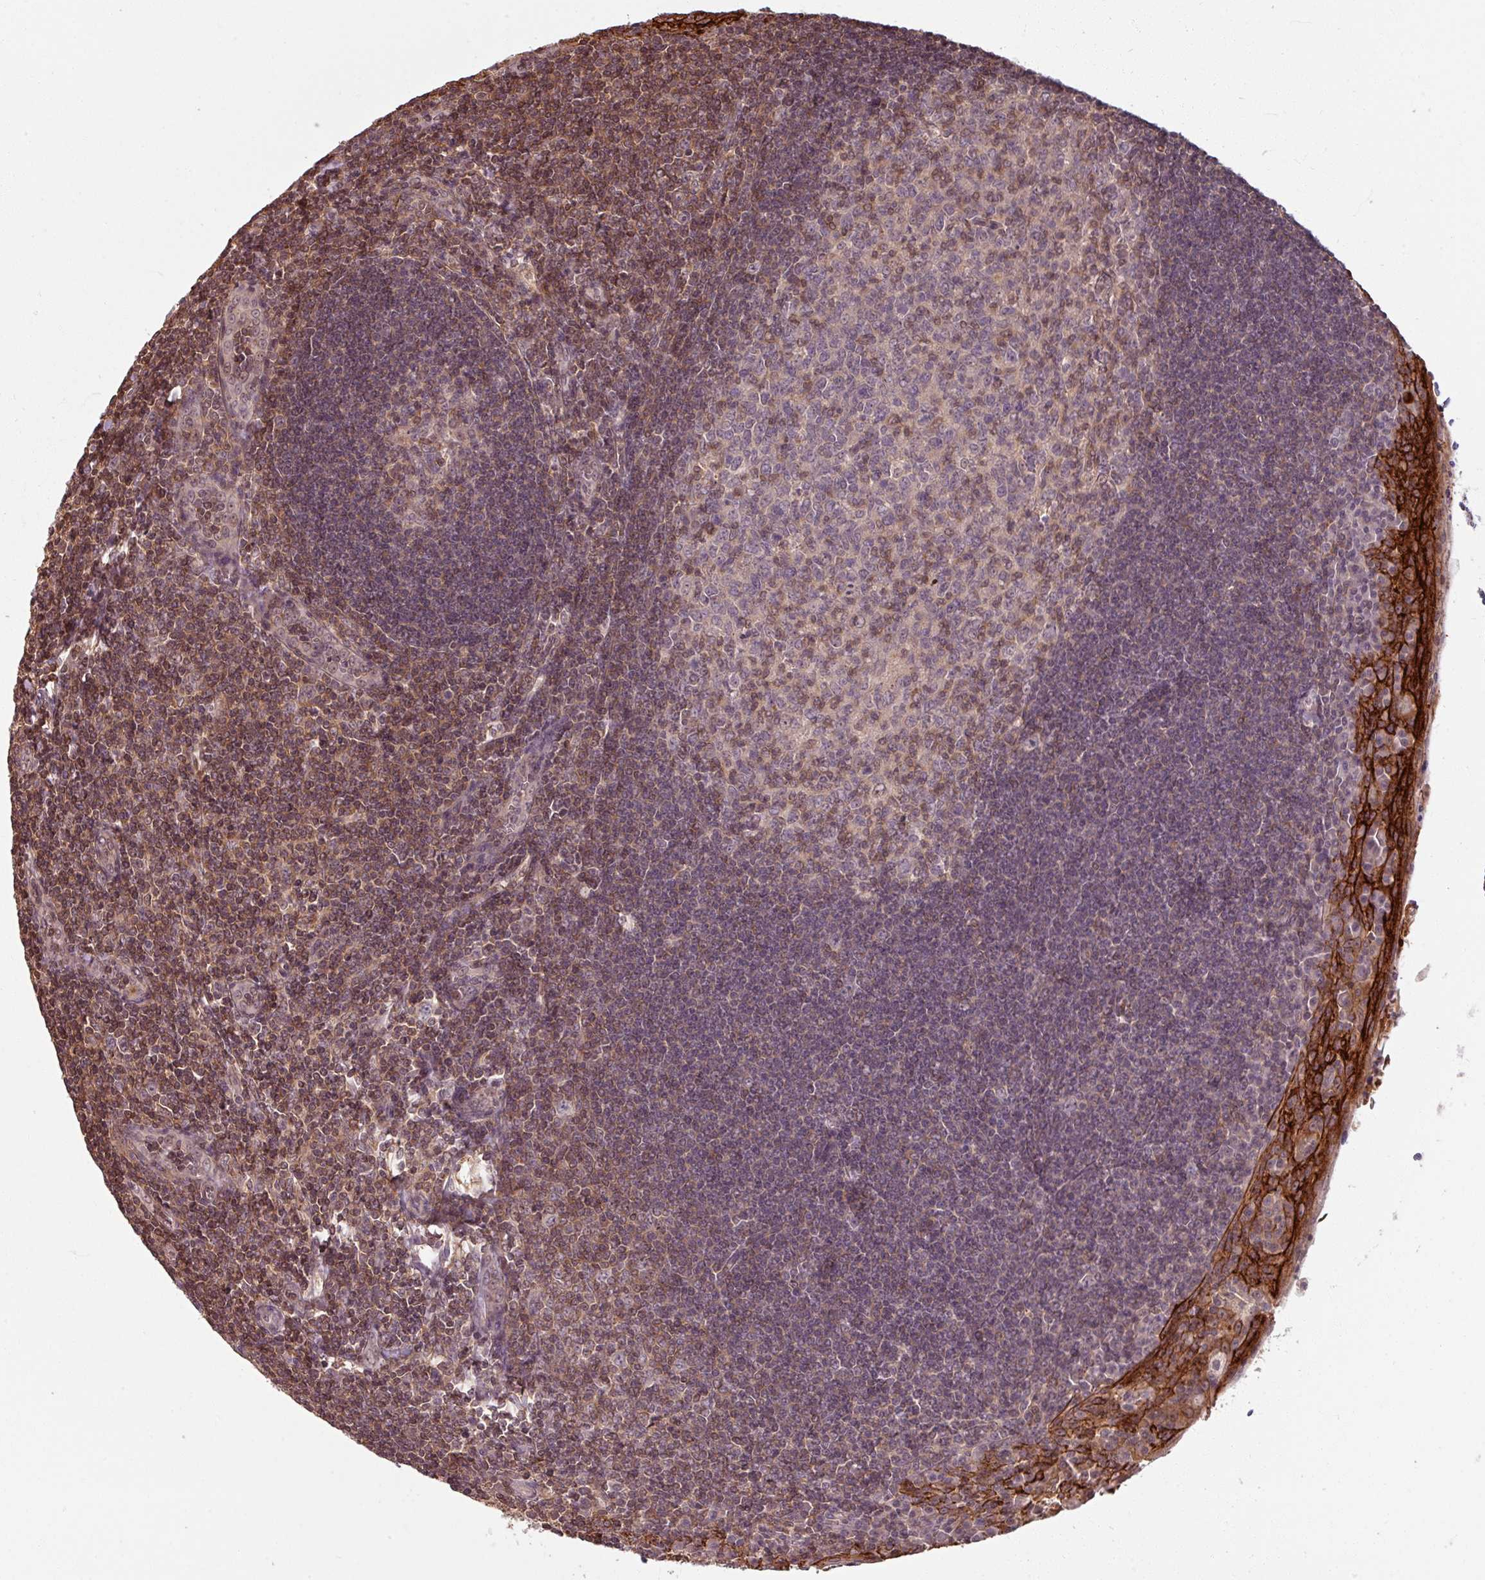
{"staining": {"intensity": "moderate", "quantity": "<25%", "location": "cytoplasmic/membranous,nuclear"}, "tissue": "tonsil", "cell_type": "Germinal center cells", "image_type": "normal", "snomed": [{"axis": "morphology", "description": "Normal tissue, NOS"}, {"axis": "topography", "description": "Tonsil"}], "caption": "Germinal center cells show moderate cytoplasmic/membranous,nuclear expression in approximately <25% of cells in normal tonsil.", "gene": "TUSC3", "patient": {"sex": "male", "age": 27}}